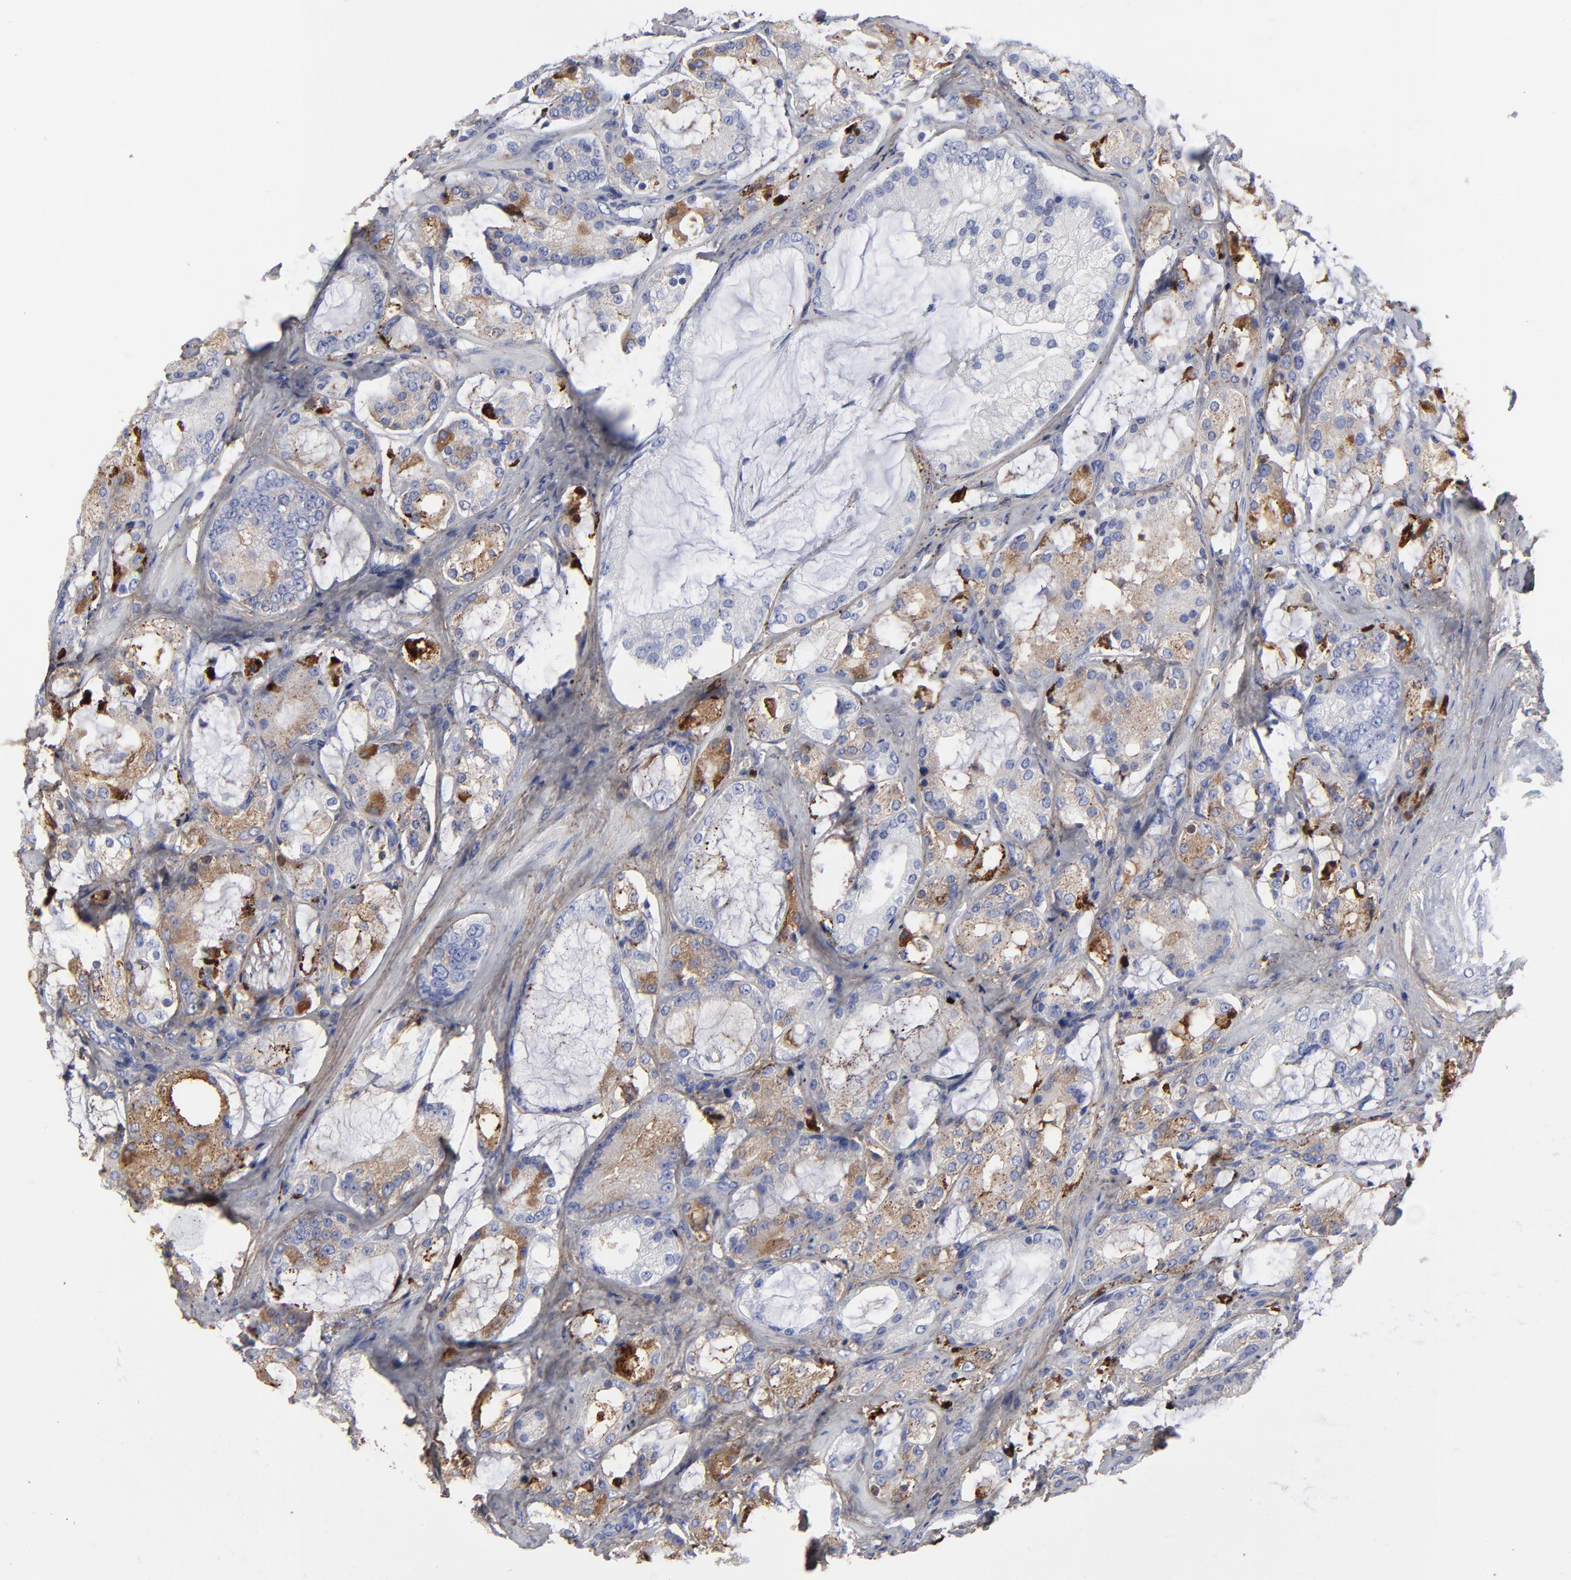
{"staining": {"intensity": "moderate", "quantity": "25%-75%", "location": "cytoplasmic/membranous"}, "tissue": "prostate cancer", "cell_type": "Tumor cells", "image_type": "cancer", "snomed": [{"axis": "morphology", "description": "Adenocarcinoma, Medium grade"}, {"axis": "topography", "description": "Prostate"}], "caption": "Protein staining of adenocarcinoma (medium-grade) (prostate) tissue exhibits moderate cytoplasmic/membranous staining in about 25%-75% of tumor cells. (Brightfield microscopy of DAB IHC at high magnification).", "gene": "DCN", "patient": {"sex": "male", "age": 70}}